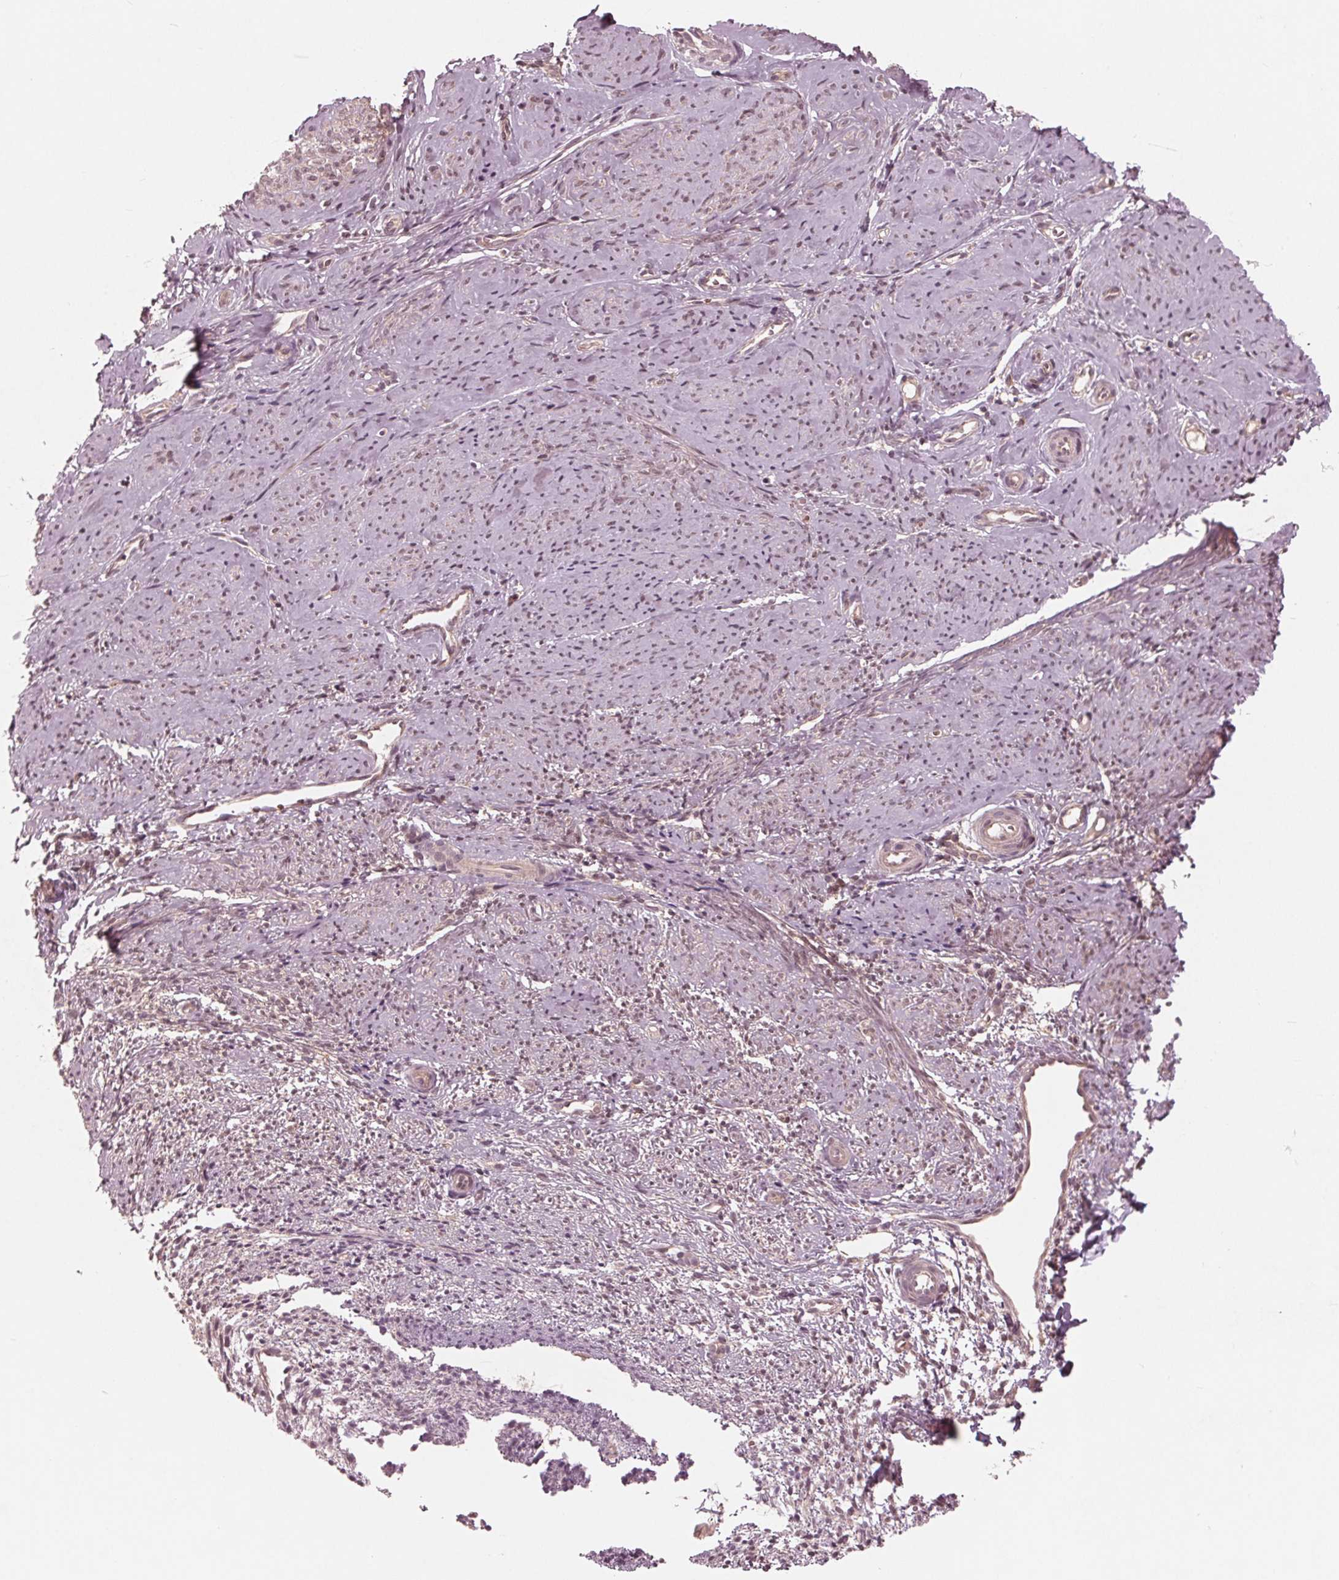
{"staining": {"intensity": "weak", "quantity": "<25%", "location": "cytoplasmic/membranous"}, "tissue": "smooth muscle", "cell_type": "Smooth muscle cells", "image_type": "normal", "snomed": [{"axis": "morphology", "description": "Normal tissue, NOS"}, {"axis": "topography", "description": "Smooth muscle"}], "caption": "Protein analysis of normal smooth muscle reveals no significant staining in smooth muscle cells.", "gene": "UBALD1", "patient": {"sex": "female", "age": 48}}